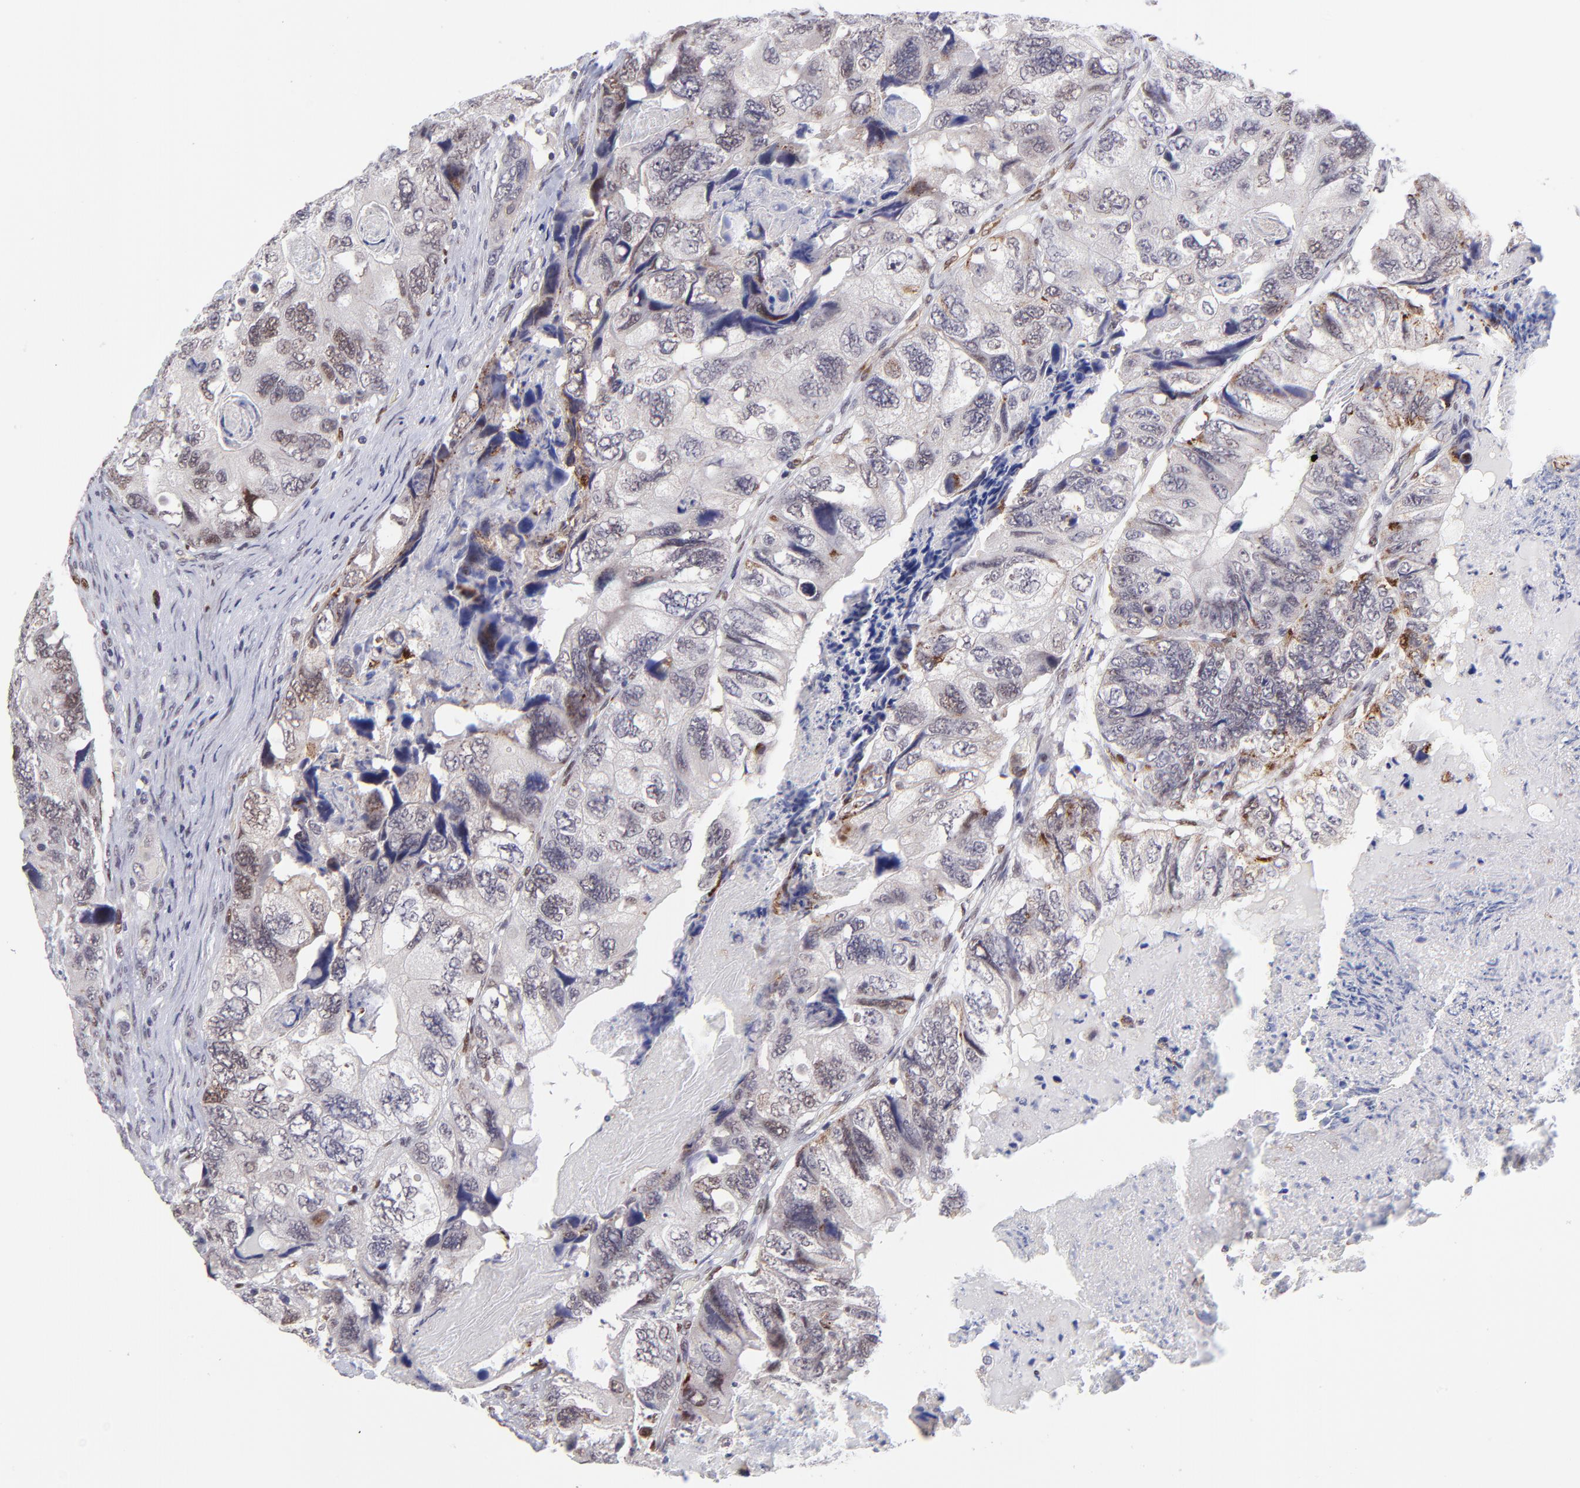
{"staining": {"intensity": "weak", "quantity": "<25%", "location": "nuclear"}, "tissue": "colorectal cancer", "cell_type": "Tumor cells", "image_type": "cancer", "snomed": [{"axis": "morphology", "description": "Adenocarcinoma, NOS"}, {"axis": "topography", "description": "Colon"}], "caption": "This is an IHC histopathology image of colorectal cancer. There is no staining in tumor cells.", "gene": "SOX6", "patient": {"sex": "male", "age": 70}}